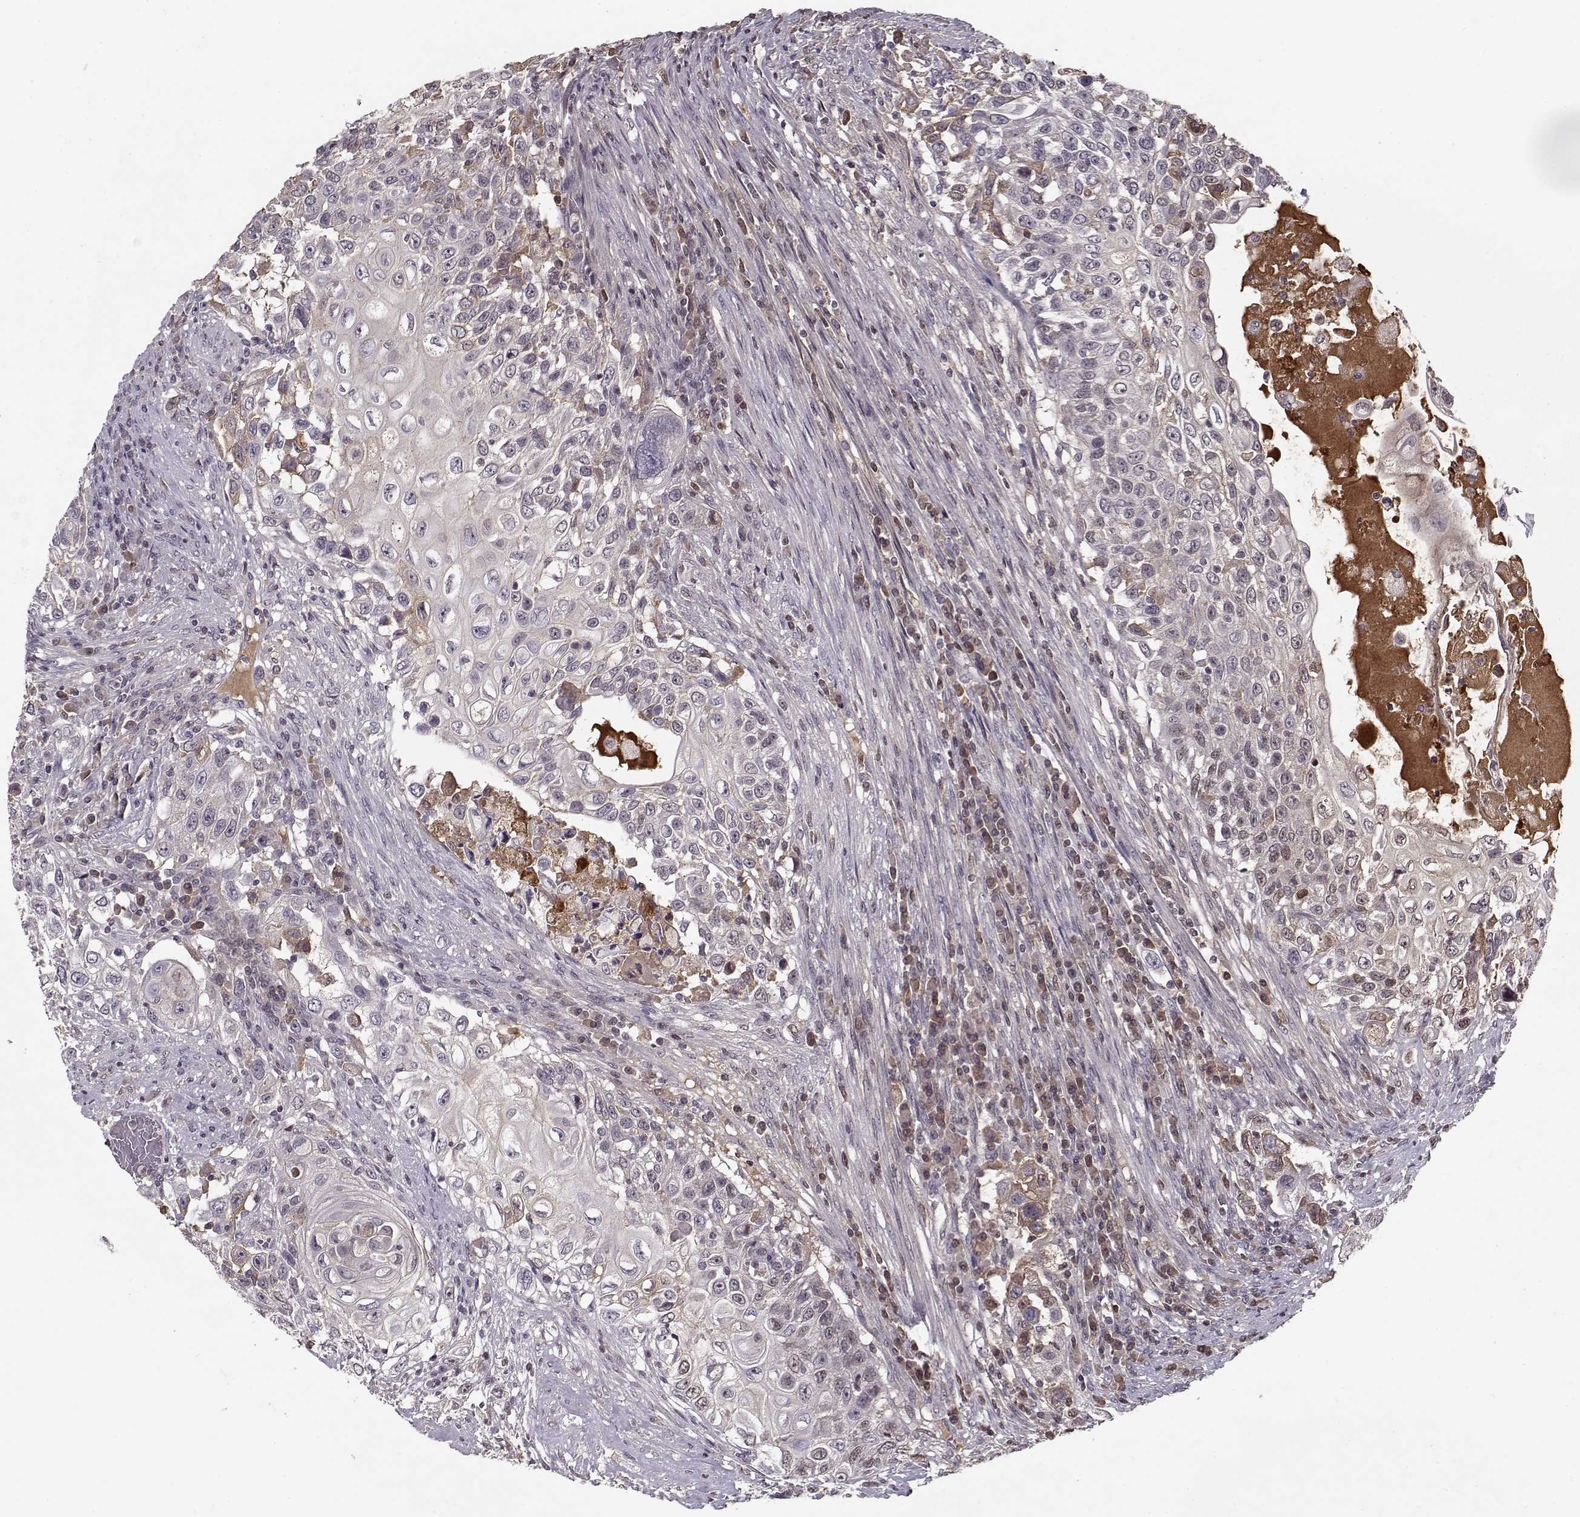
{"staining": {"intensity": "negative", "quantity": "none", "location": "none"}, "tissue": "urothelial cancer", "cell_type": "Tumor cells", "image_type": "cancer", "snomed": [{"axis": "morphology", "description": "Urothelial carcinoma, High grade"}, {"axis": "topography", "description": "Urinary bladder"}], "caption": "The IHC photomicrograph has no significant expression in tumor cells of urothelial cancer tissue. The staining is performed using DAB brown chromogen with nuclei counter-stained in using hematoxylin.", "gene": "AFM", "patient": {"sex": "female", "age": 56}}